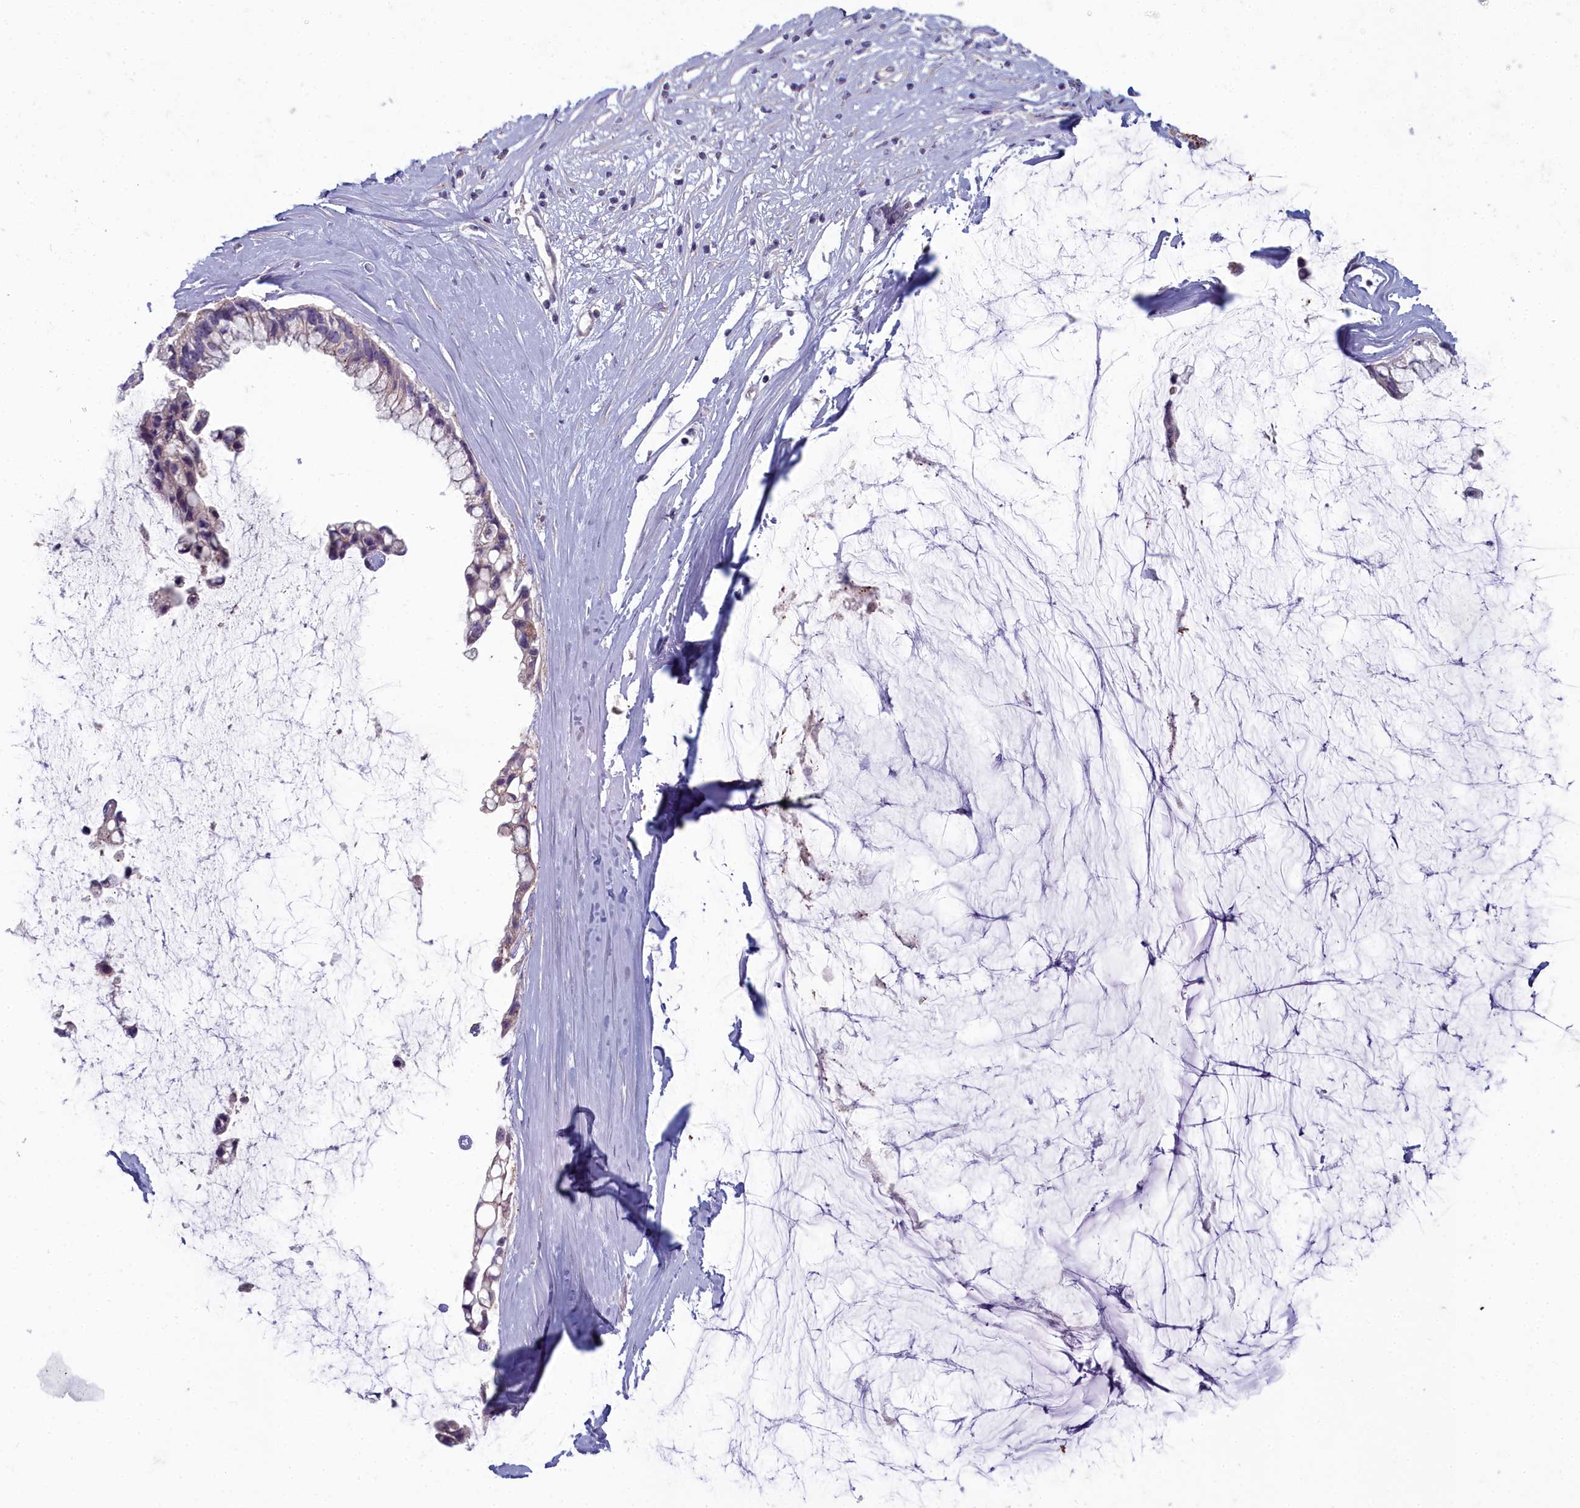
{"staining": {"intensity": "negative", "quantity": "none", "location": "none"}, "tissue": "ovarian cancer", "cell_type": "Tumor cells", "image_type": "cancer", "snomed": [{"axis": "morphology", "description": "Cystadenocarcinoma, mucinous, NOS"}, {"axis": "topography", "description": "Ovary"}], "caption": "Immunohistochemical staining of human ovarian cancer demonstrates no significant staining in tumor cells. (DAB immunohistochemistry, high magnification).", "gene": "INSYN2A", "patient": {"sex": "female", "age": 39}}